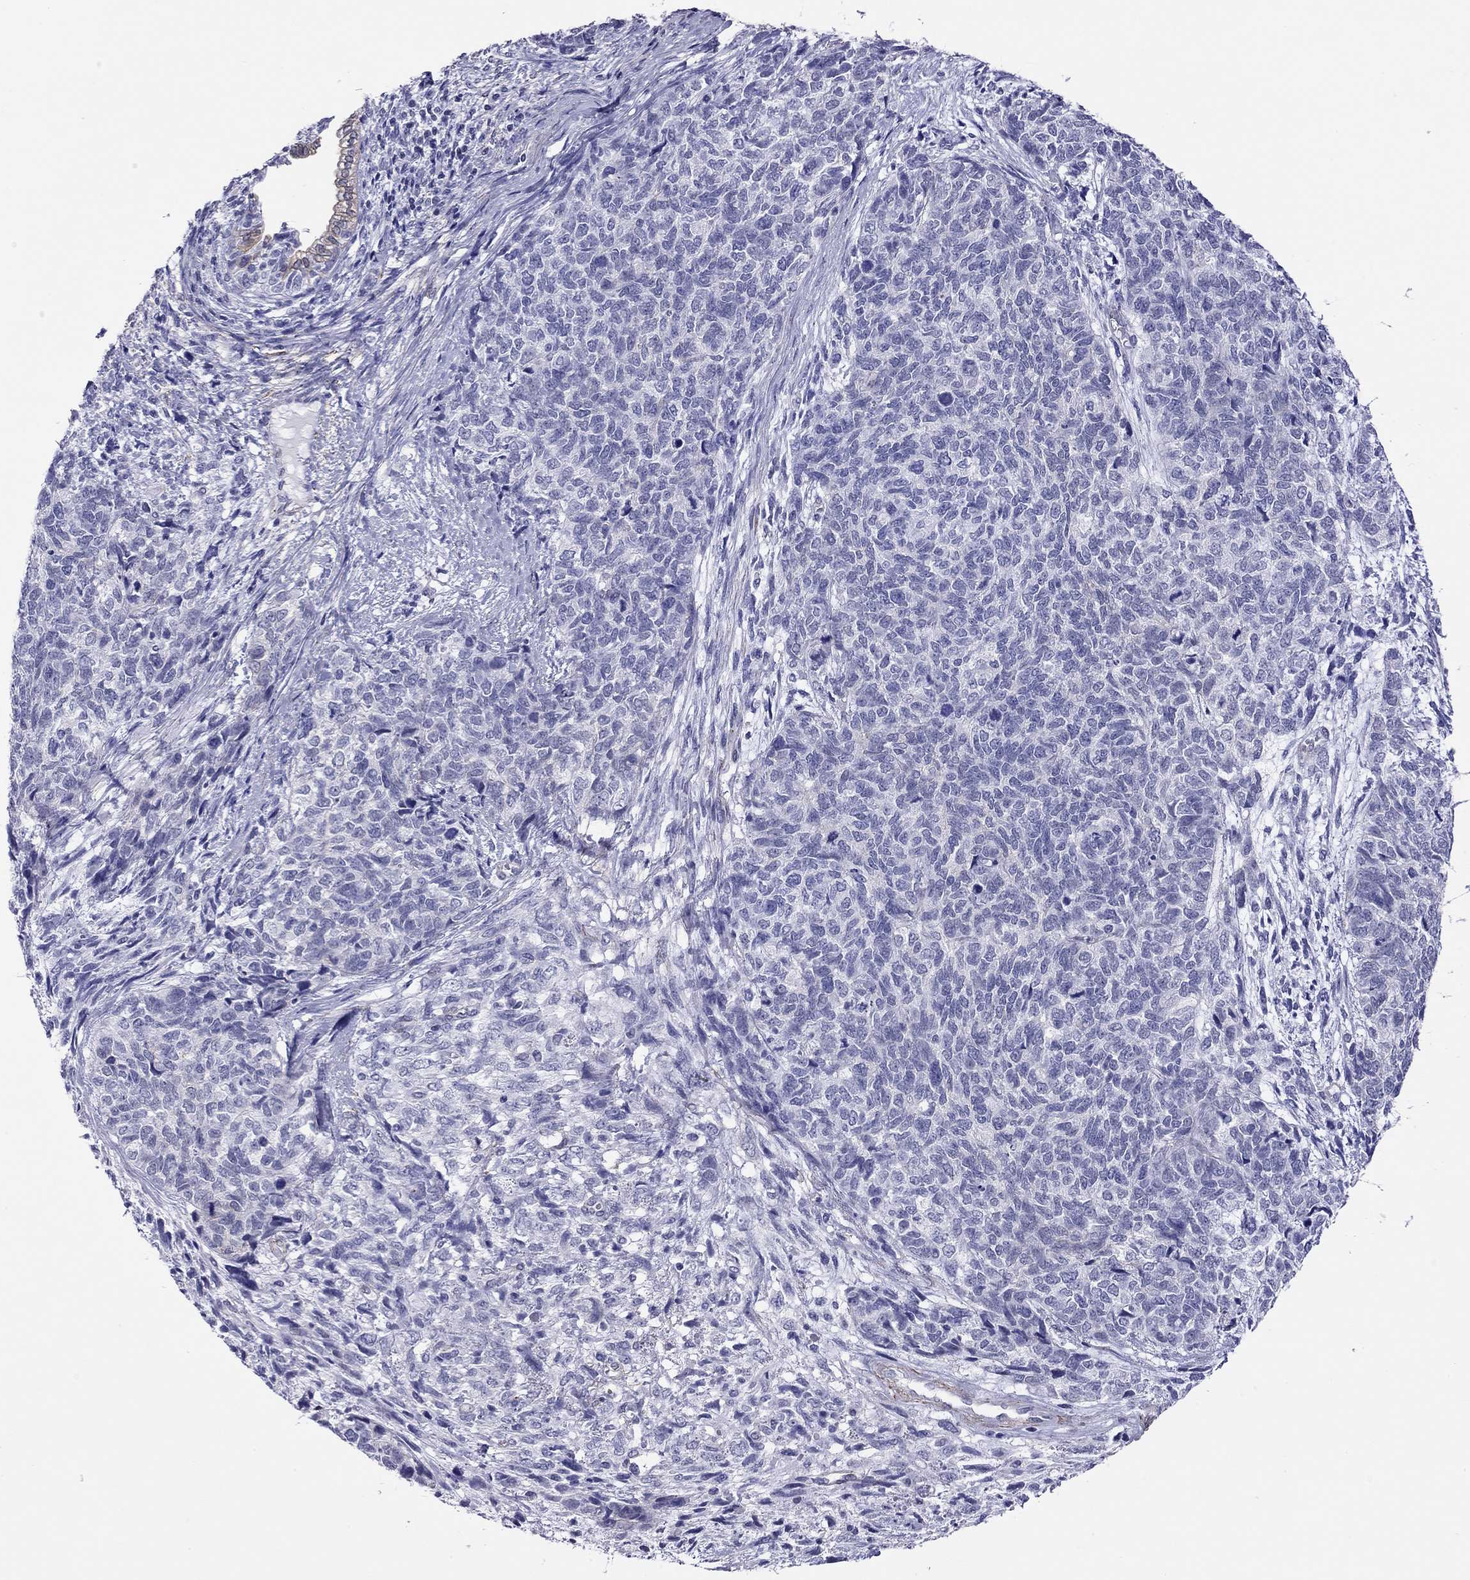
{"staining": {"intensity": "negative", "quantity": "none", "location": "none"}, "tissue": "cervical cancer", "cell_type": "Tumor cells", "image_type": "cancer", "snomed": [{"axis": "morphology", "description": "Squamous cell carcinoma, NOS"}, {"axis": "topography", "description": "Cervix"}], "caption": "DAB (3,3'-diaminobenzidine) immunohistochemical staining of human cervical cancer (squamous cell carcinoma) shows no significant staining in tumor cells.", "gene": "MYMX", "patient": {"sex": "female", "age": 63}}